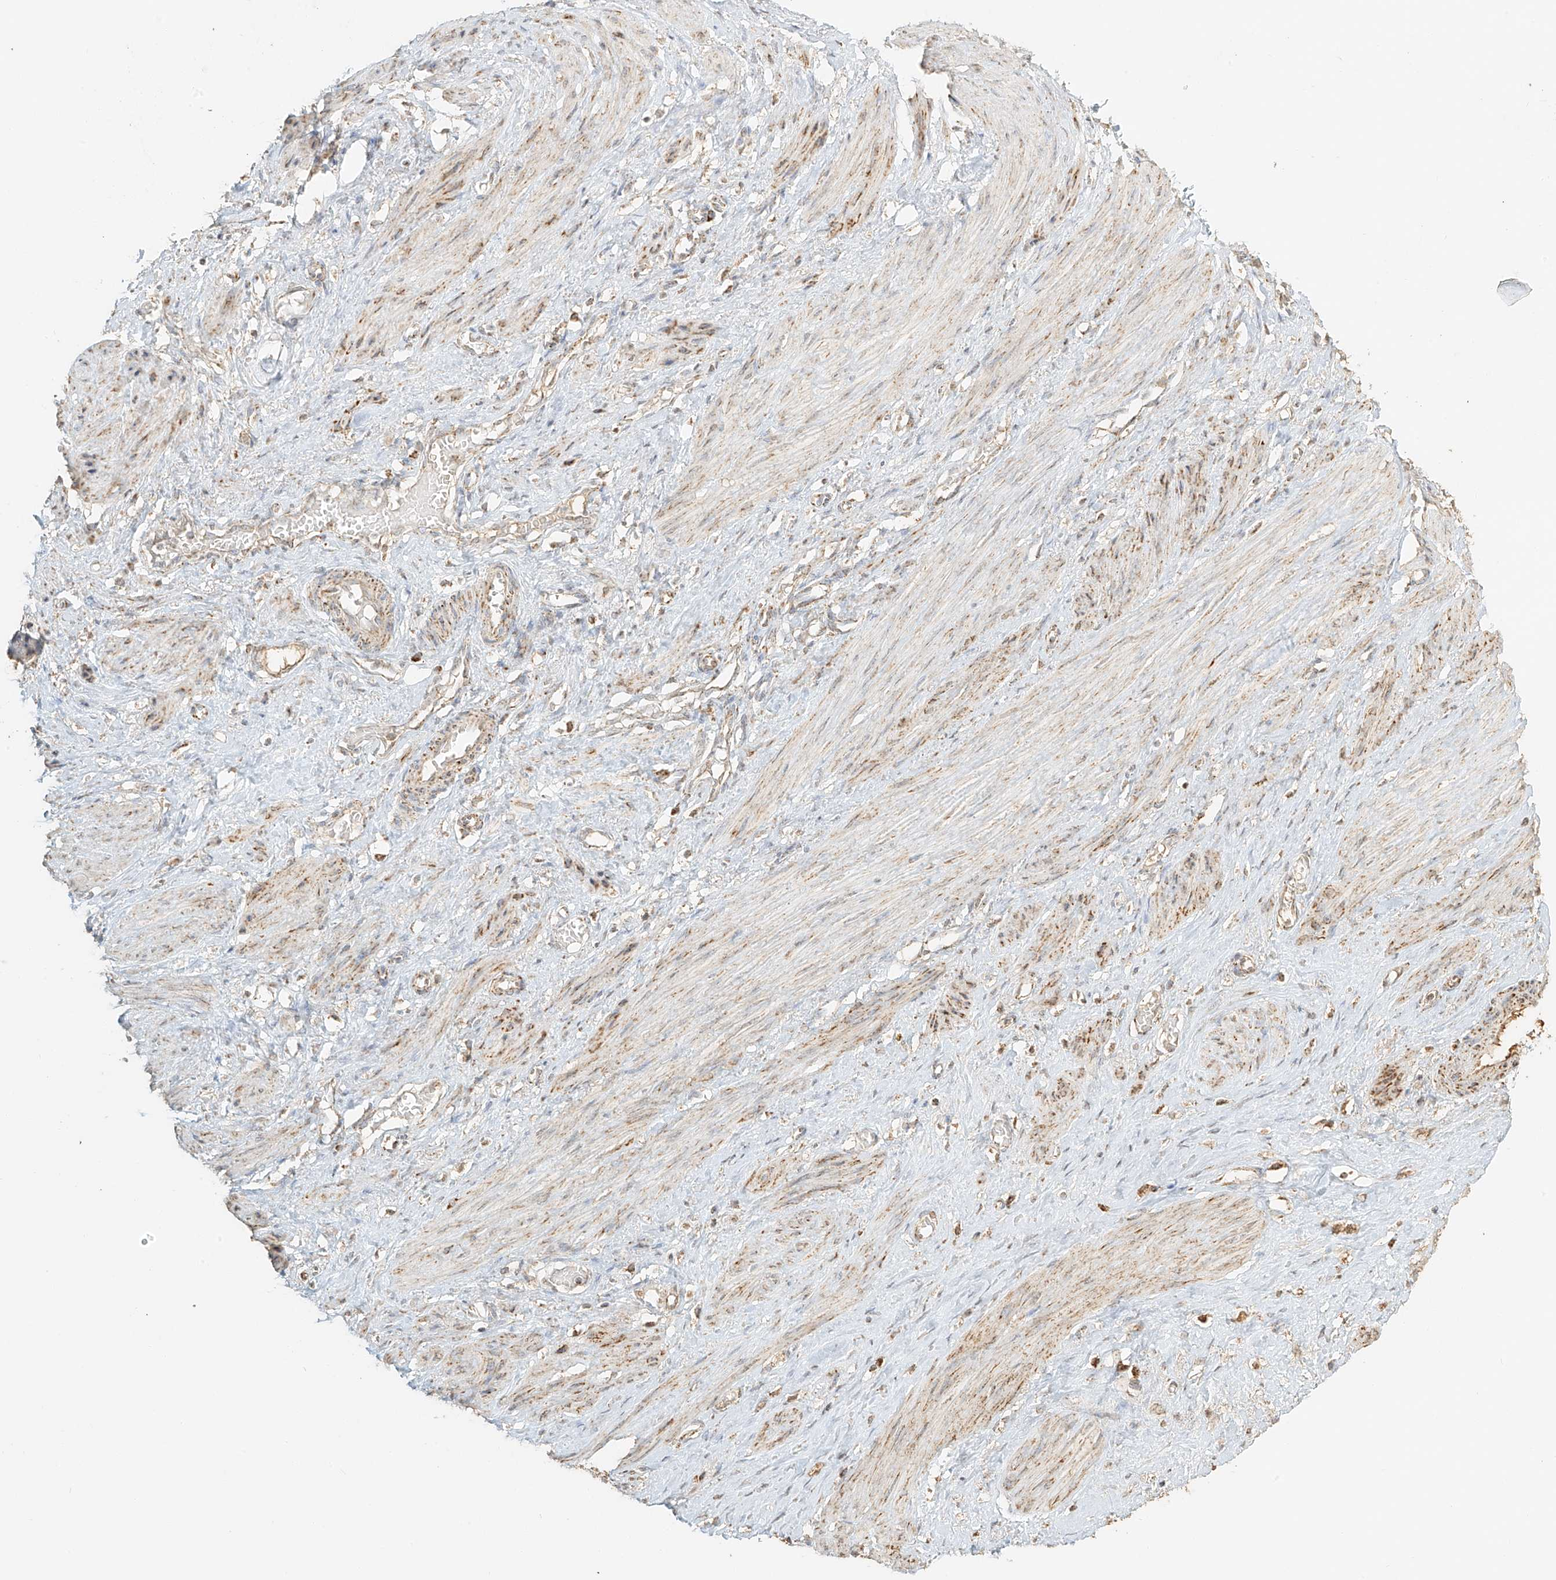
{"staining": {"intensity": "weak", "quantity": "25%-75%", "location": "cytoplasmic/membranous"}, "tissue": "smooth muscle", "cell_type": "Smooth muscle cells", "image_type": "normal", "snomed": [{"axis": "morphology", "description": "Normal tissue, NOS"}, {"axis": "topography", "description": "Endometrium"}], "caption": "Smooth muscle stained with immunohistochemistry (IHC) displays weak cytoplasmic/membranous staining in about 25%-75% of smooth muscle cells. The protein is stained brown, and the nuclei are stained in blue (DAB IHC with brightfield microscopy, high magnification).", "gene": "MIPEP", "patient": {"sex": "female", "age": 33}}